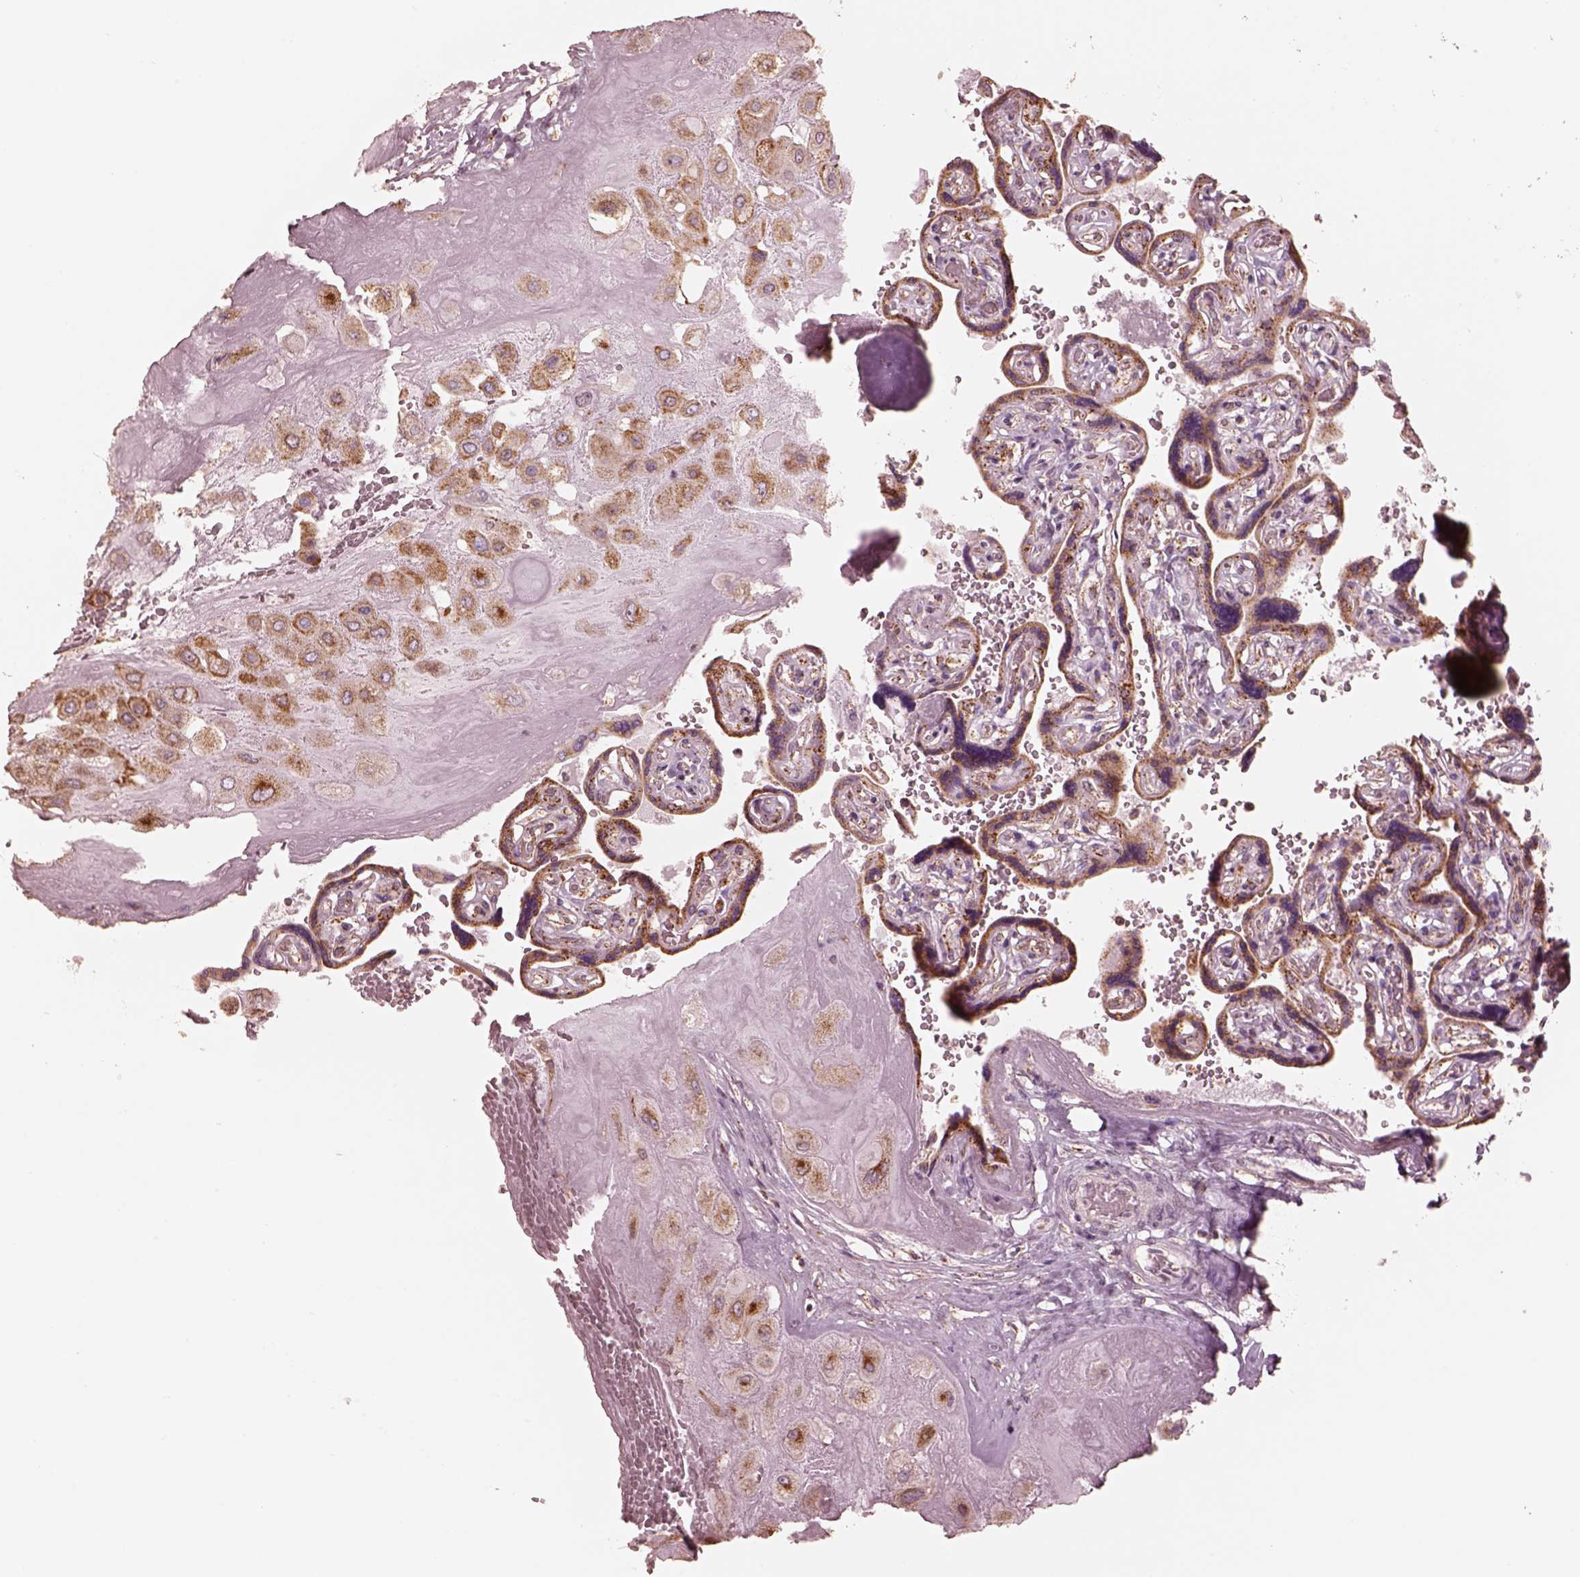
{"staining": {"intensity": "negative", "quantity": "none", "location": "none"}, "tissue": "placenta", "cell_type": "Decidual cells", "image_type": "normal", "snomed": [{"axis": "morphology", "description": "Normal tissue, NOS"}, {"axis": "topography", "description": "Placenta"}], "caption": "This is an immunohistochemistry (IHC) micrograph of unremarkable human placenta. There is no staining in decidual cells.", "gene": "ENTPD6", "patient": {"sex": "female", "age": 32}}